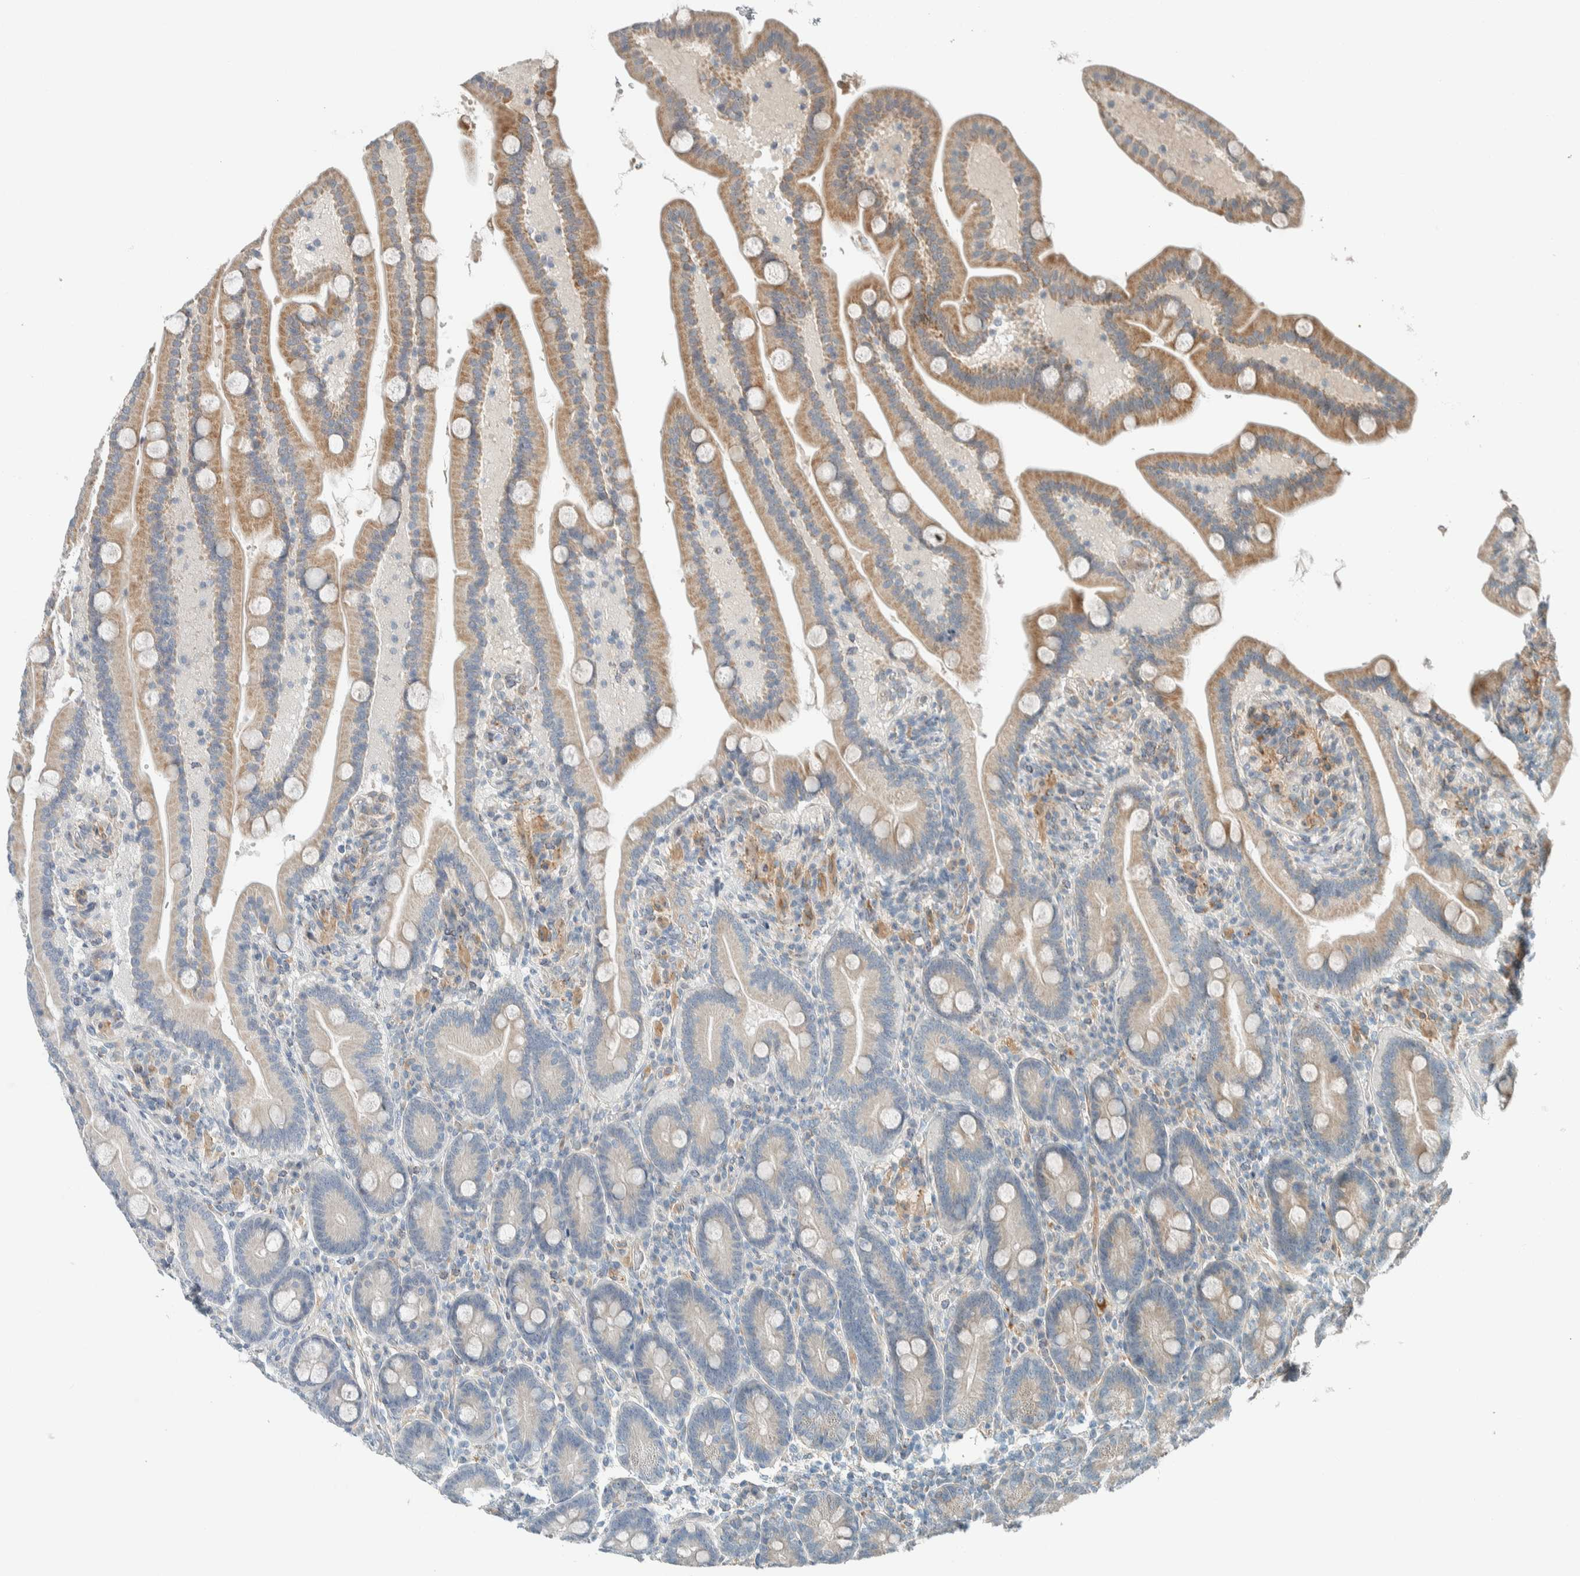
{"staining": {"intensity": "moderate", "quantity": "25%-75%", "location": "cytoplasmic/membranous"}, "tissue": "duodenum", "cell_type": "Glandular cells", "image_type": "normal", "snomed": [{"axis": "morphology", "description": "Normal tissue, NOS"}, {"axis": "topography", "description": "Duodenum"}], "caption": "Glandular cells reveal medium levels of moderate cytoplasmic/membranous positivity in approximately 25%-75% of cells in normal human duodenum. (Brightfield microscopy of DAB IHC at high magnification).", "gene": "SLFN12L", "patient": {"sex": "male", "age": 54}}